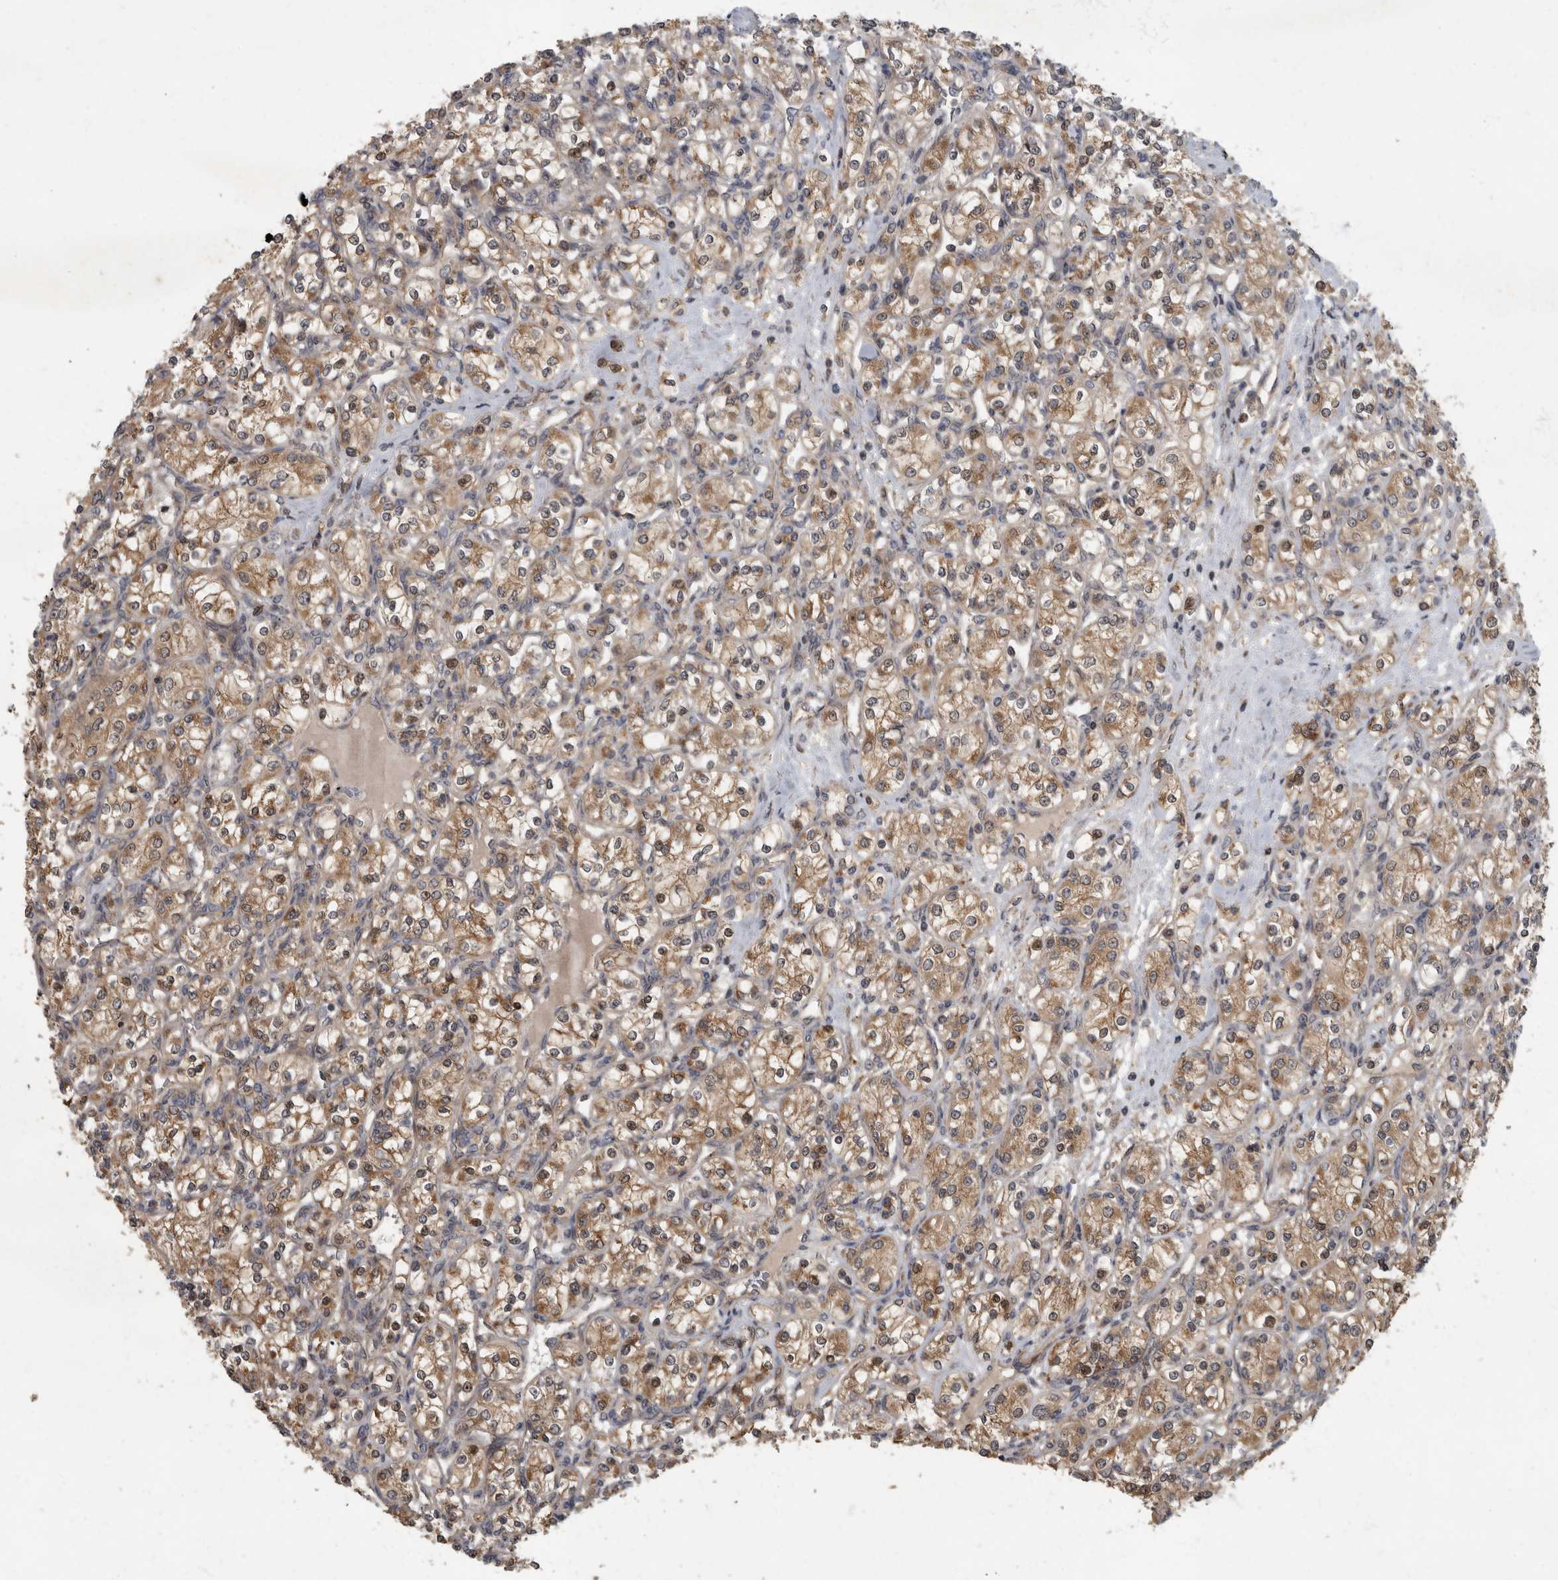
{"staining": {"intensity": "moderate", "quantity": ">75%", "location": "cytoplasmic/membranous"}, "tissue": "renal cancer", "cell_type": "Tumor cells", "image_type": "cancer", "snomed": [{"axis": "morphology", "description": "Adenocarcinoma, NOS"}, {"axis": "topography", "description": "Kidney"}], "caption": "Moderate cytoplasmic/membranous staining for a protein is present in approximately >75% of tumor cells of renal adenocarcinoma using IHC.", "gene": "IQCK", "patient": {"sex": "male", "age": 77}}